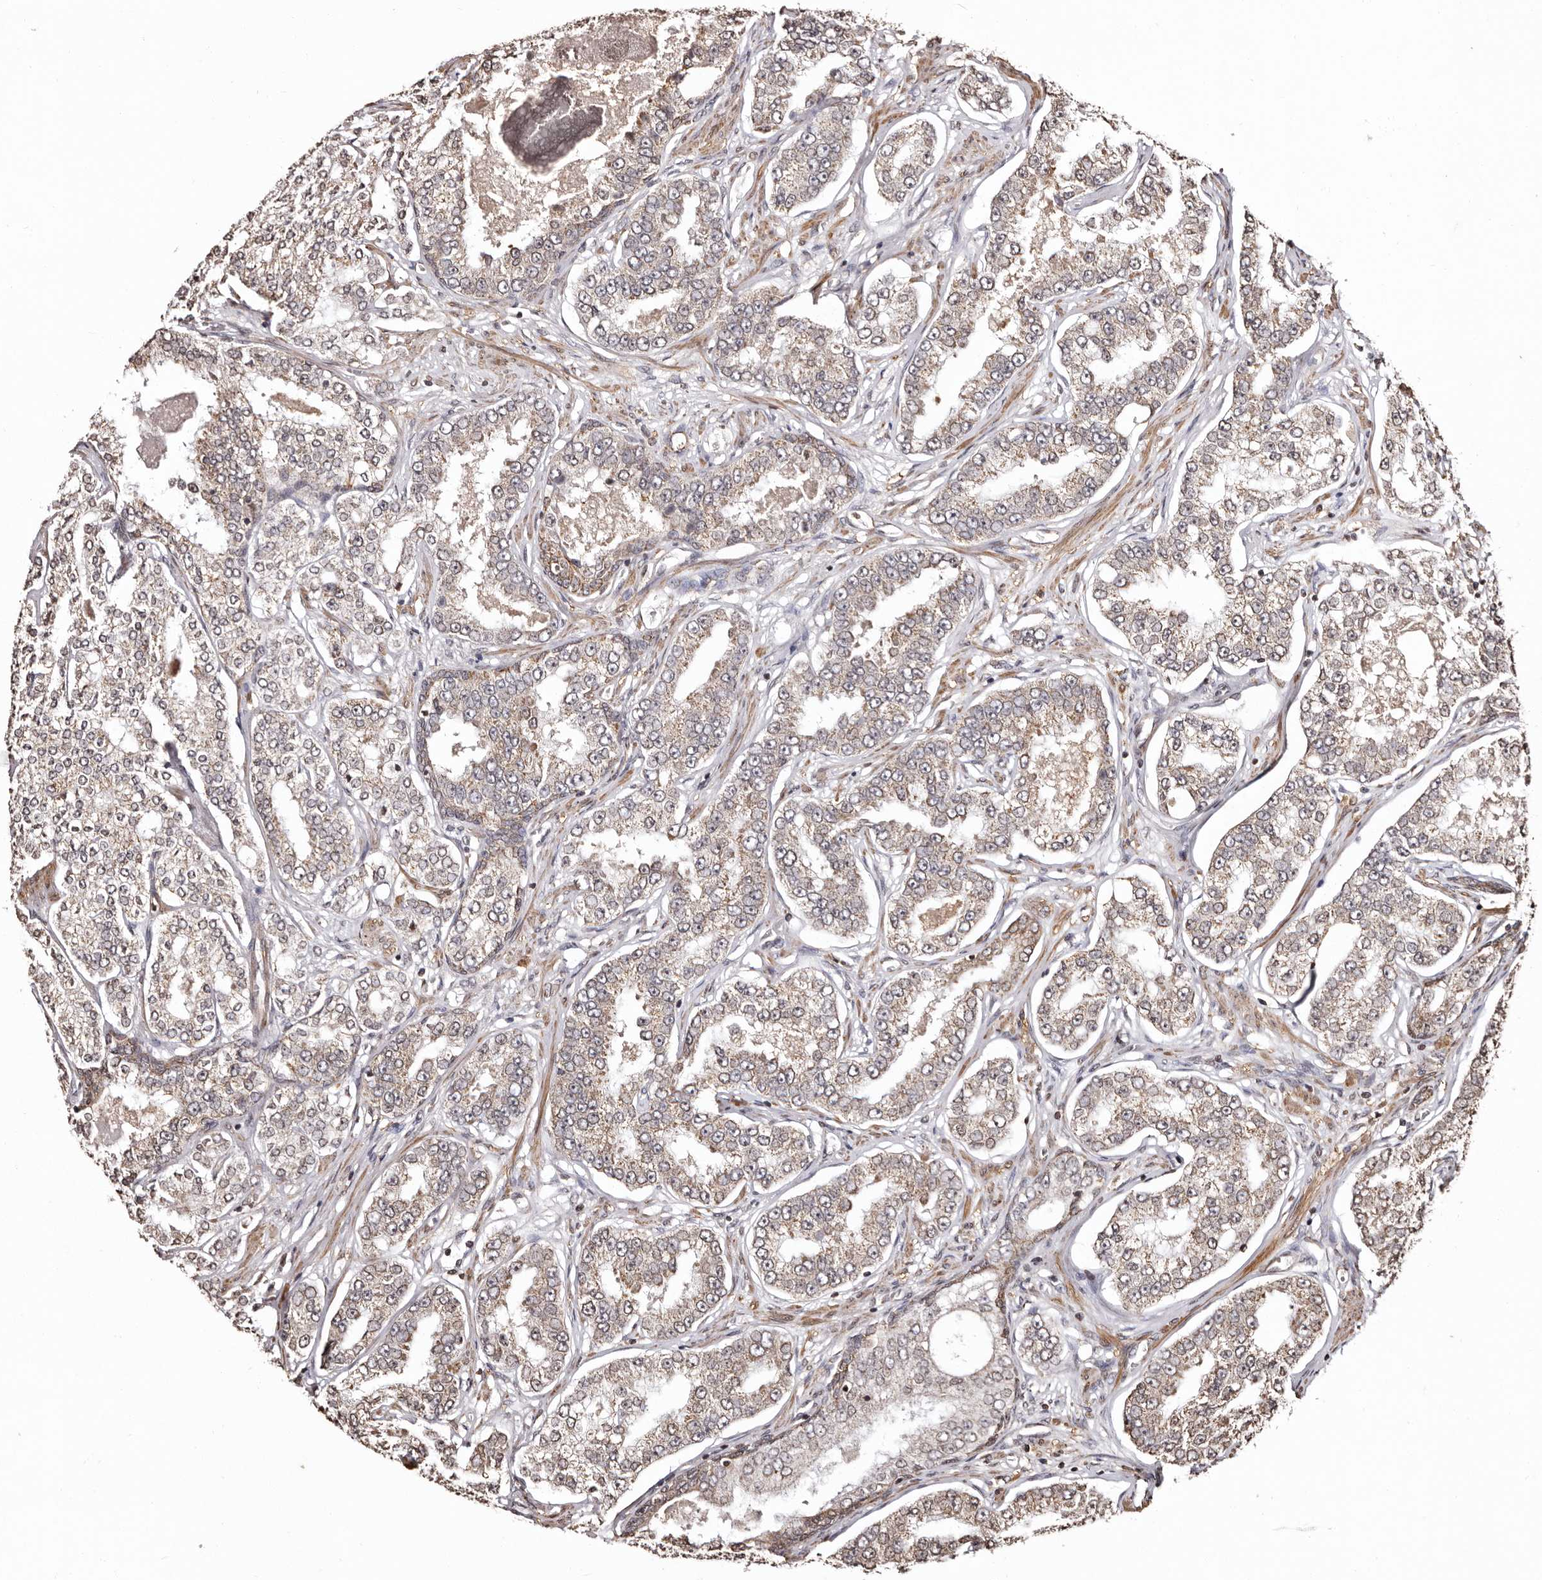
{"staining": {"intensity": "weak", "quantity": ">75%", "location": "cytoplasmic/membranous"}, "tissue": "prostate cancer", "cell_type": "Tumor cells", "image_type": "cancer", "snomed": [{"axis": "morphology", "description": "Normal tissue, NOS"}, {"axis": "morphology", "description": "Adenocarcinoma, High grade"}, {"axis": "topography", "description": "Prostate"}], "caption": "The image exhibits a brown stain indicating the presence of a protein in the cytoplasmic/membranous of tumor cells in prostate adenocarcinoma (high-grade). (brown staining indicates protein expression, while blue staining denotes nuclei).", "gene": "CCDC190", "patient": {"sex": "male", "age": 83}}